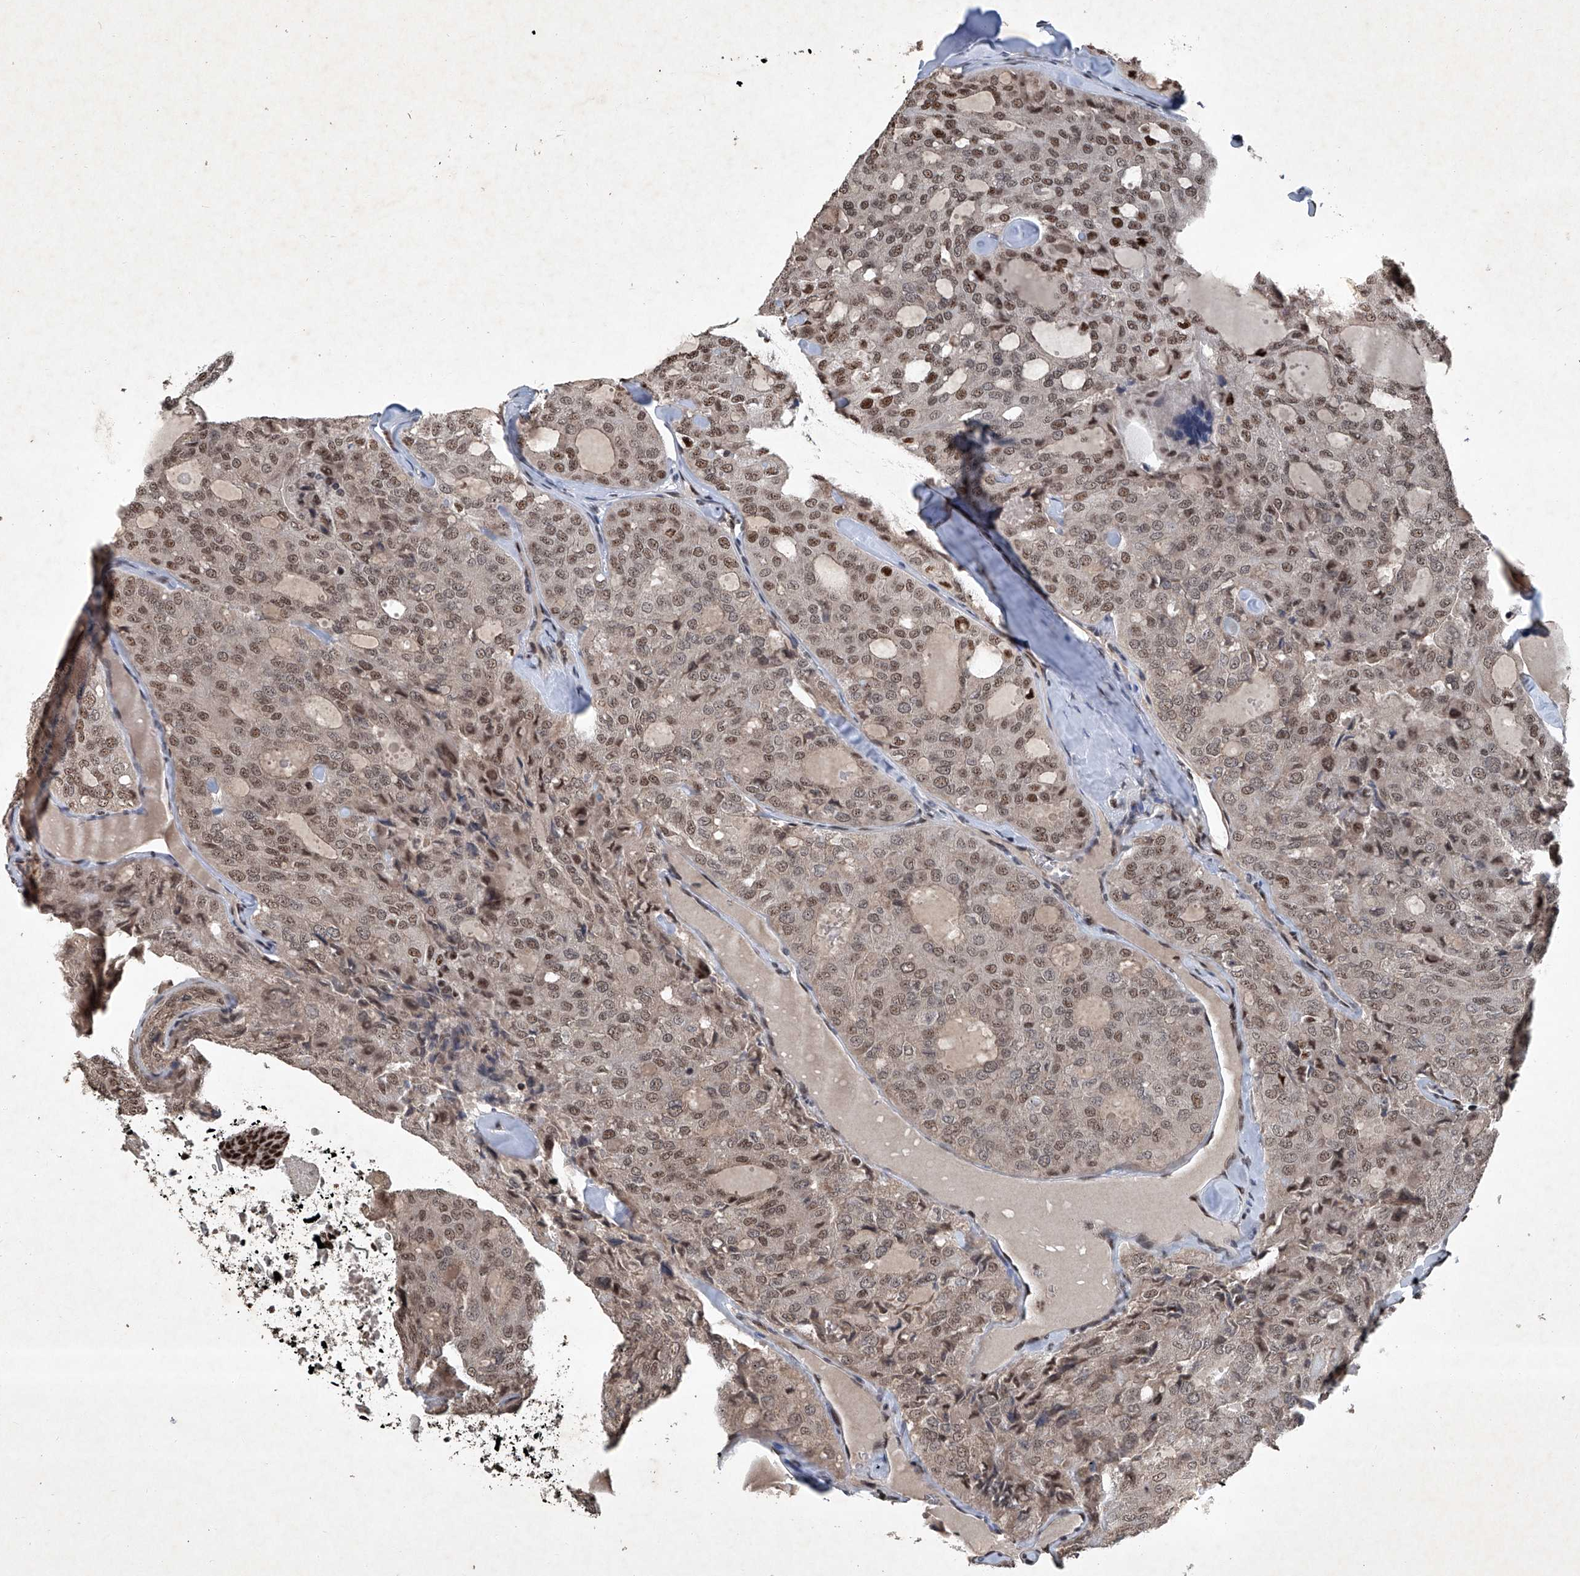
{"staining": {"intensity": "moderate", "quantity": ">75%", "location": "nuclear"}, "tissue": "thyroid cancer", "cell_type": "Tumor cells", "image_type": "cancer", "snomed": [{"axis": "morphology", "description": "Follicular adenoma carcinoma, NOS"}, {"axis": "topography", "description": "Thyroid gland"}], "caption": "This is an image of IHC staining of follicular adenoma carcinoma (thyroid), which shows moderate positivity in the nuclear of tumor cells.", "gene": "DDX39B", "patient": {"sex": "male", "age": 75}}